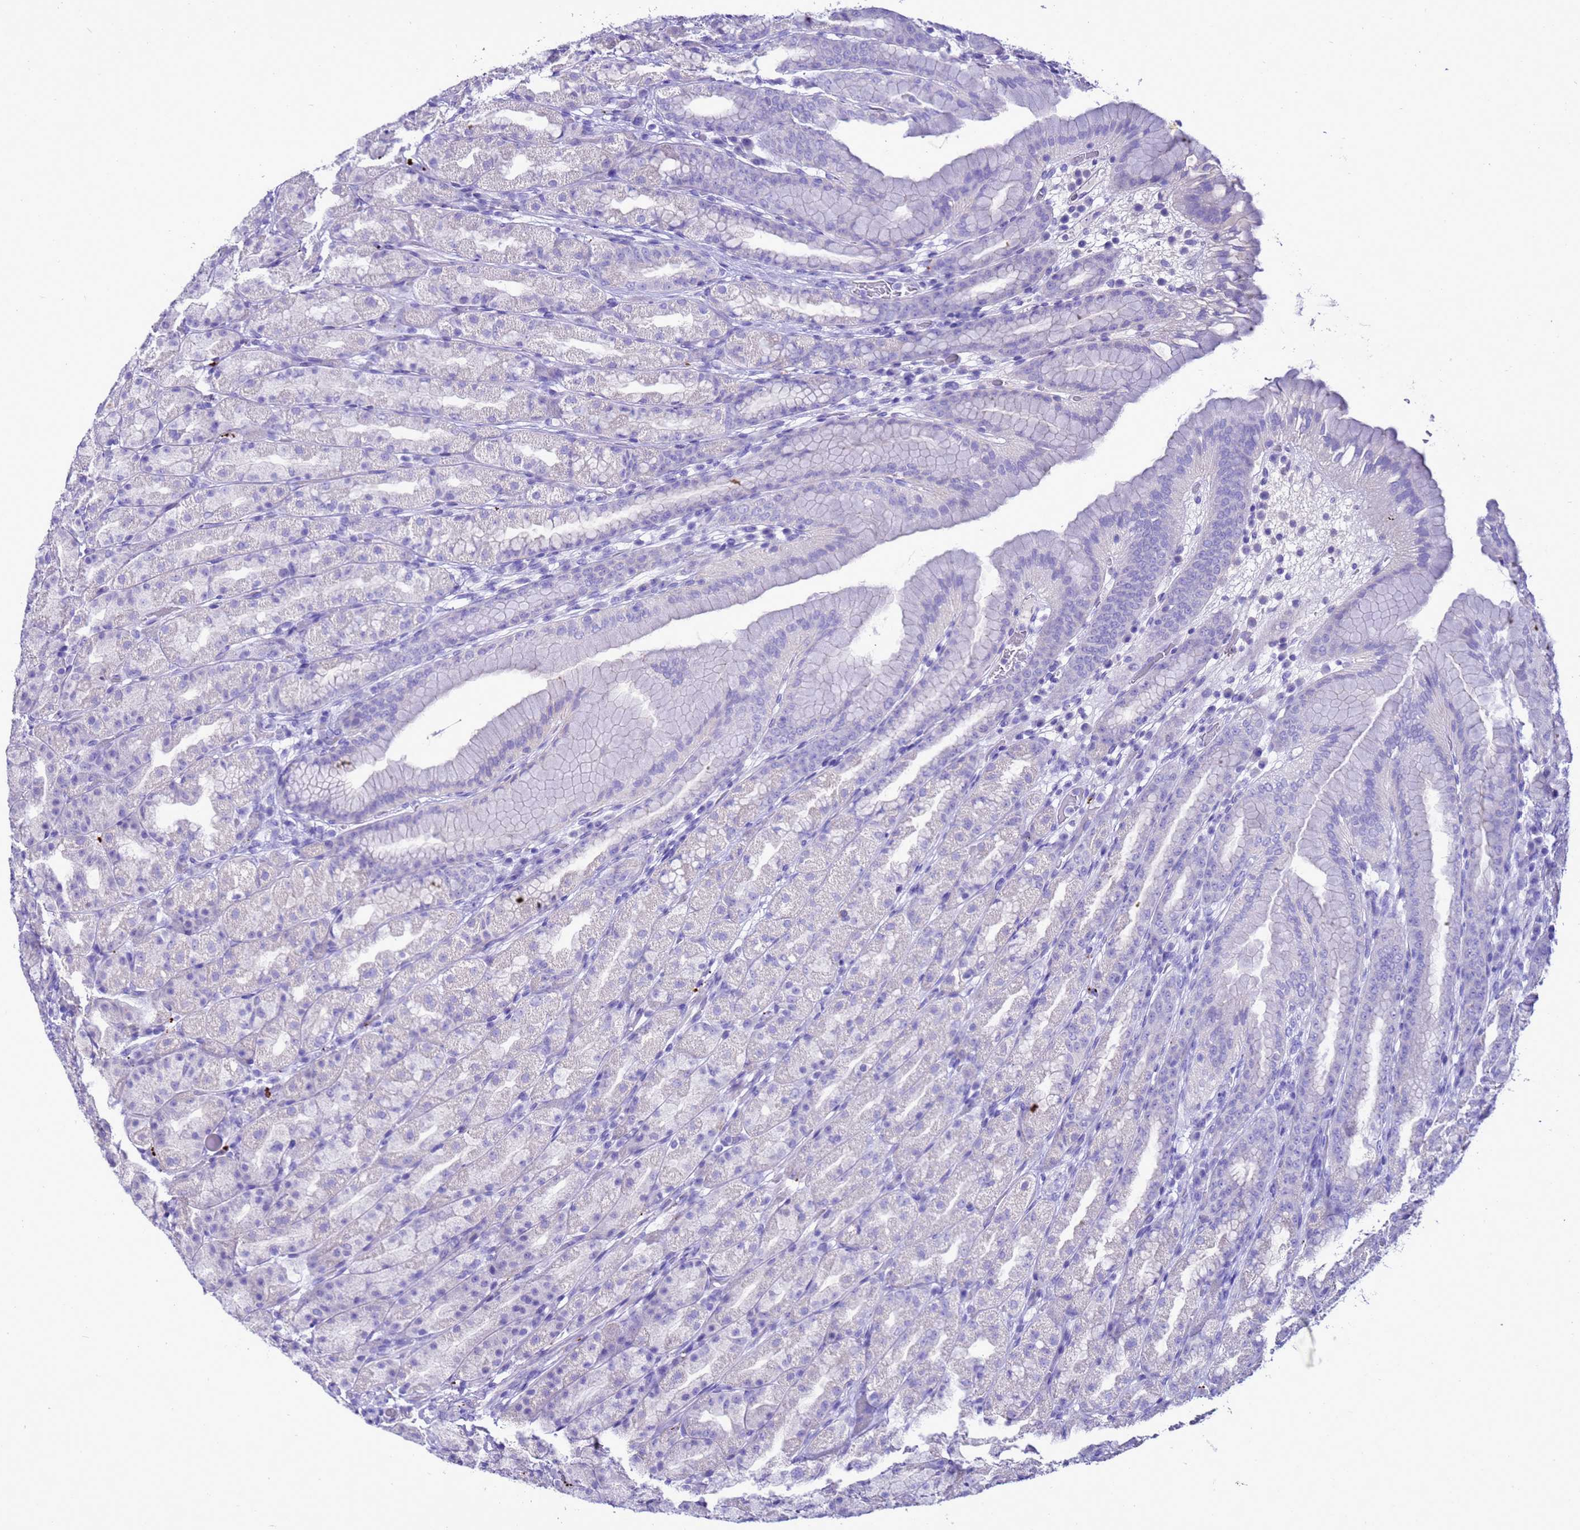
{"staining": {"intensity": "negative", "quantity": "none", "location": "none"}, "tissue": "stomach", "cell_type": "Glandular cells", "image_type": "normal", "snomed": [{"axis": "morphology", "description": "Normal tissue, NOS"}, {"axis": "topography", "description": "Stomach, upper"}], "caption": "The IHC photomicrograph has no significant staining in glandular cells of stomach. Nuclei are stained in blue.", "gene": "BEST2", "patient": {"sex": "male", "age": 68}}